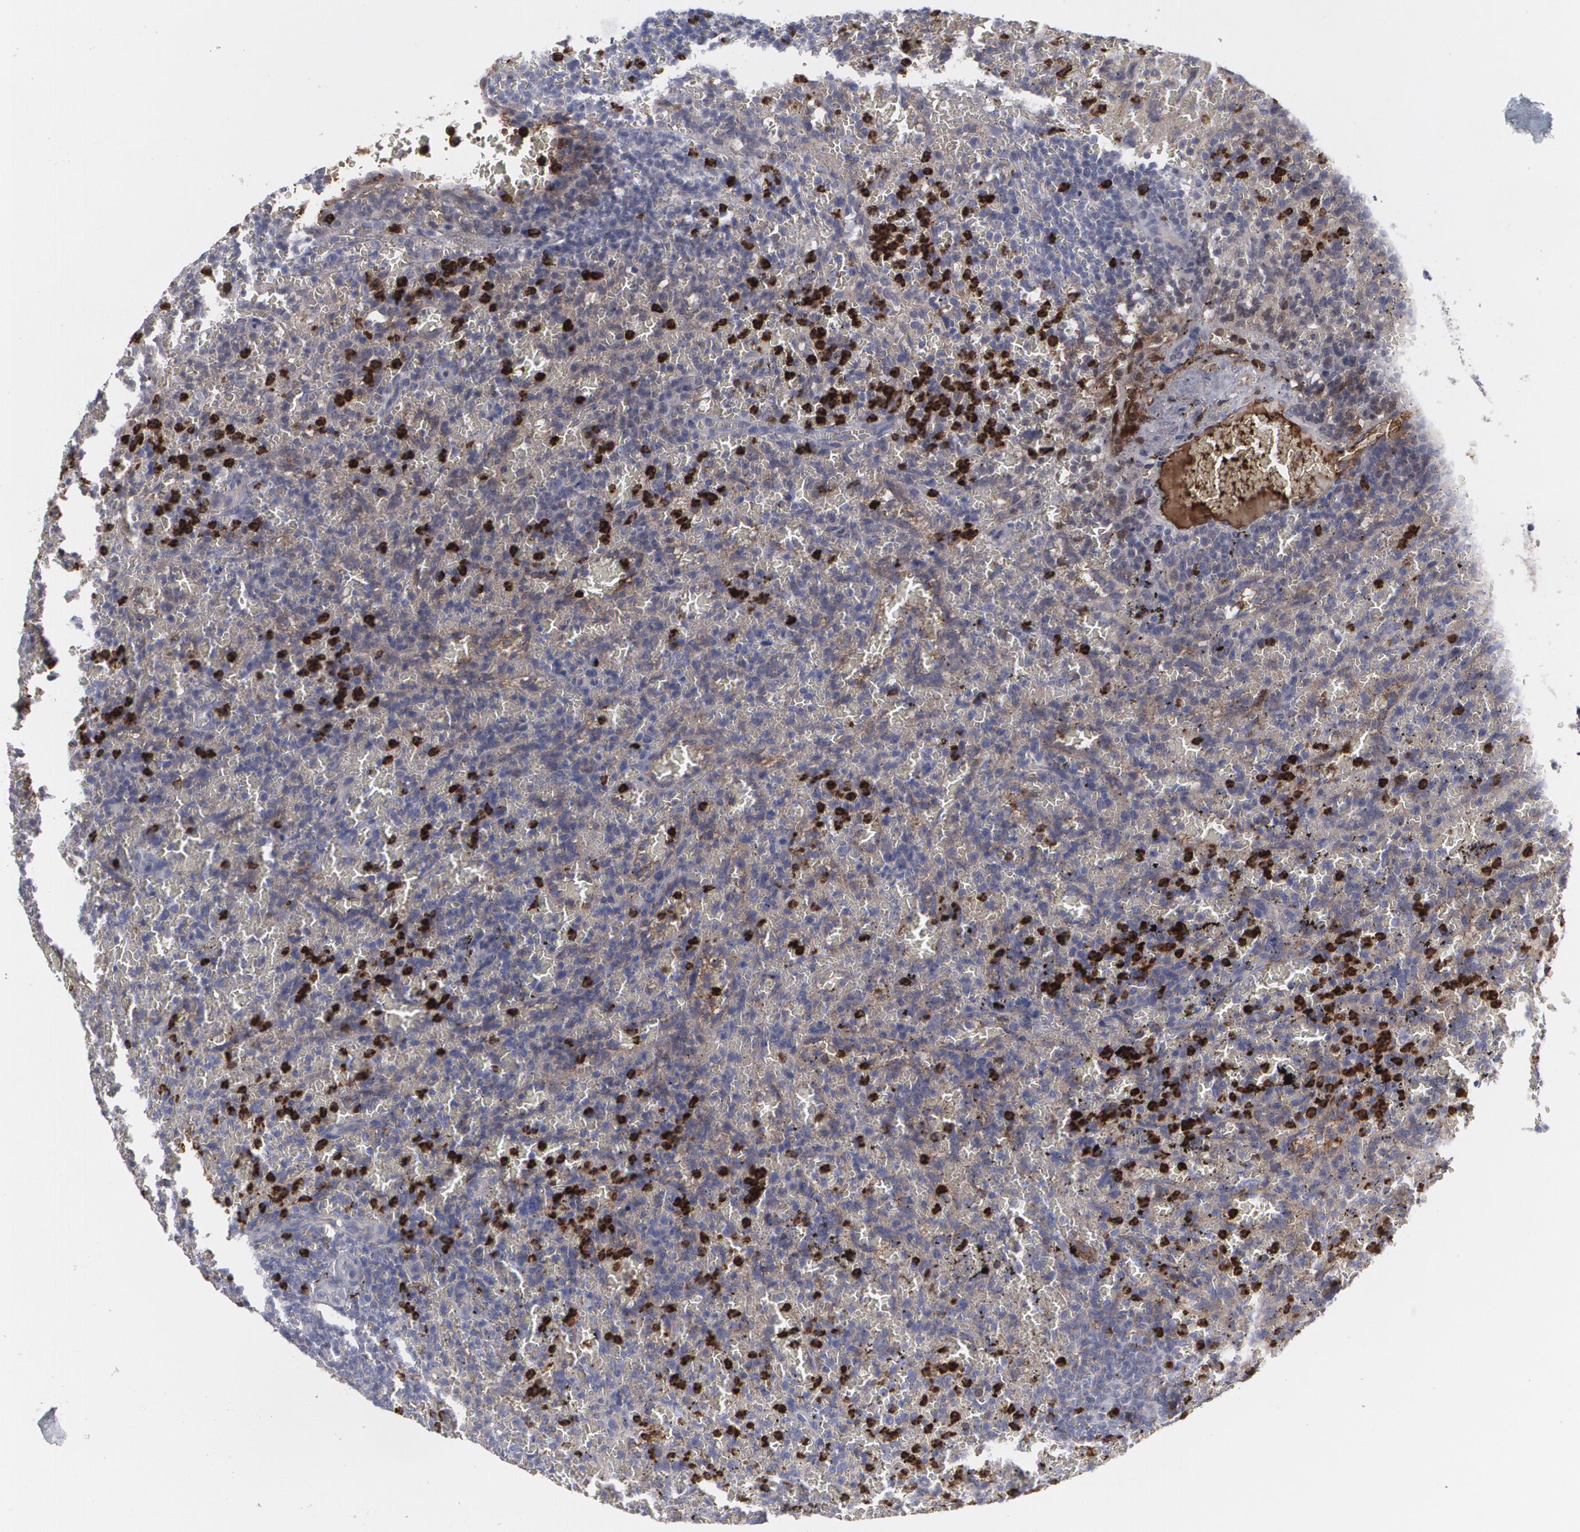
{"staining": {"intensity": "negative", "quantity": "none", "location": "none"}, "tissue": "lymphoma", "cell_type": "Tumor cells", "image_type": "cancer", "snomed": [{"axis": "morphology", "description": "Malignant lymphoma, non-Hodgkin's type, Low grade"}, {"axis": "topography", "description": "Spleen"}], "caption": "This image is of lymphoma stained with immunohistochemistry to label a protein in brown with the nuclei are counter-stained blue. There is no positivity in tumor cells. (IHC, brightfield microscopy, high magnification).", "gene": "LRG1", "patient": {"sex": "female", "age": 64}}